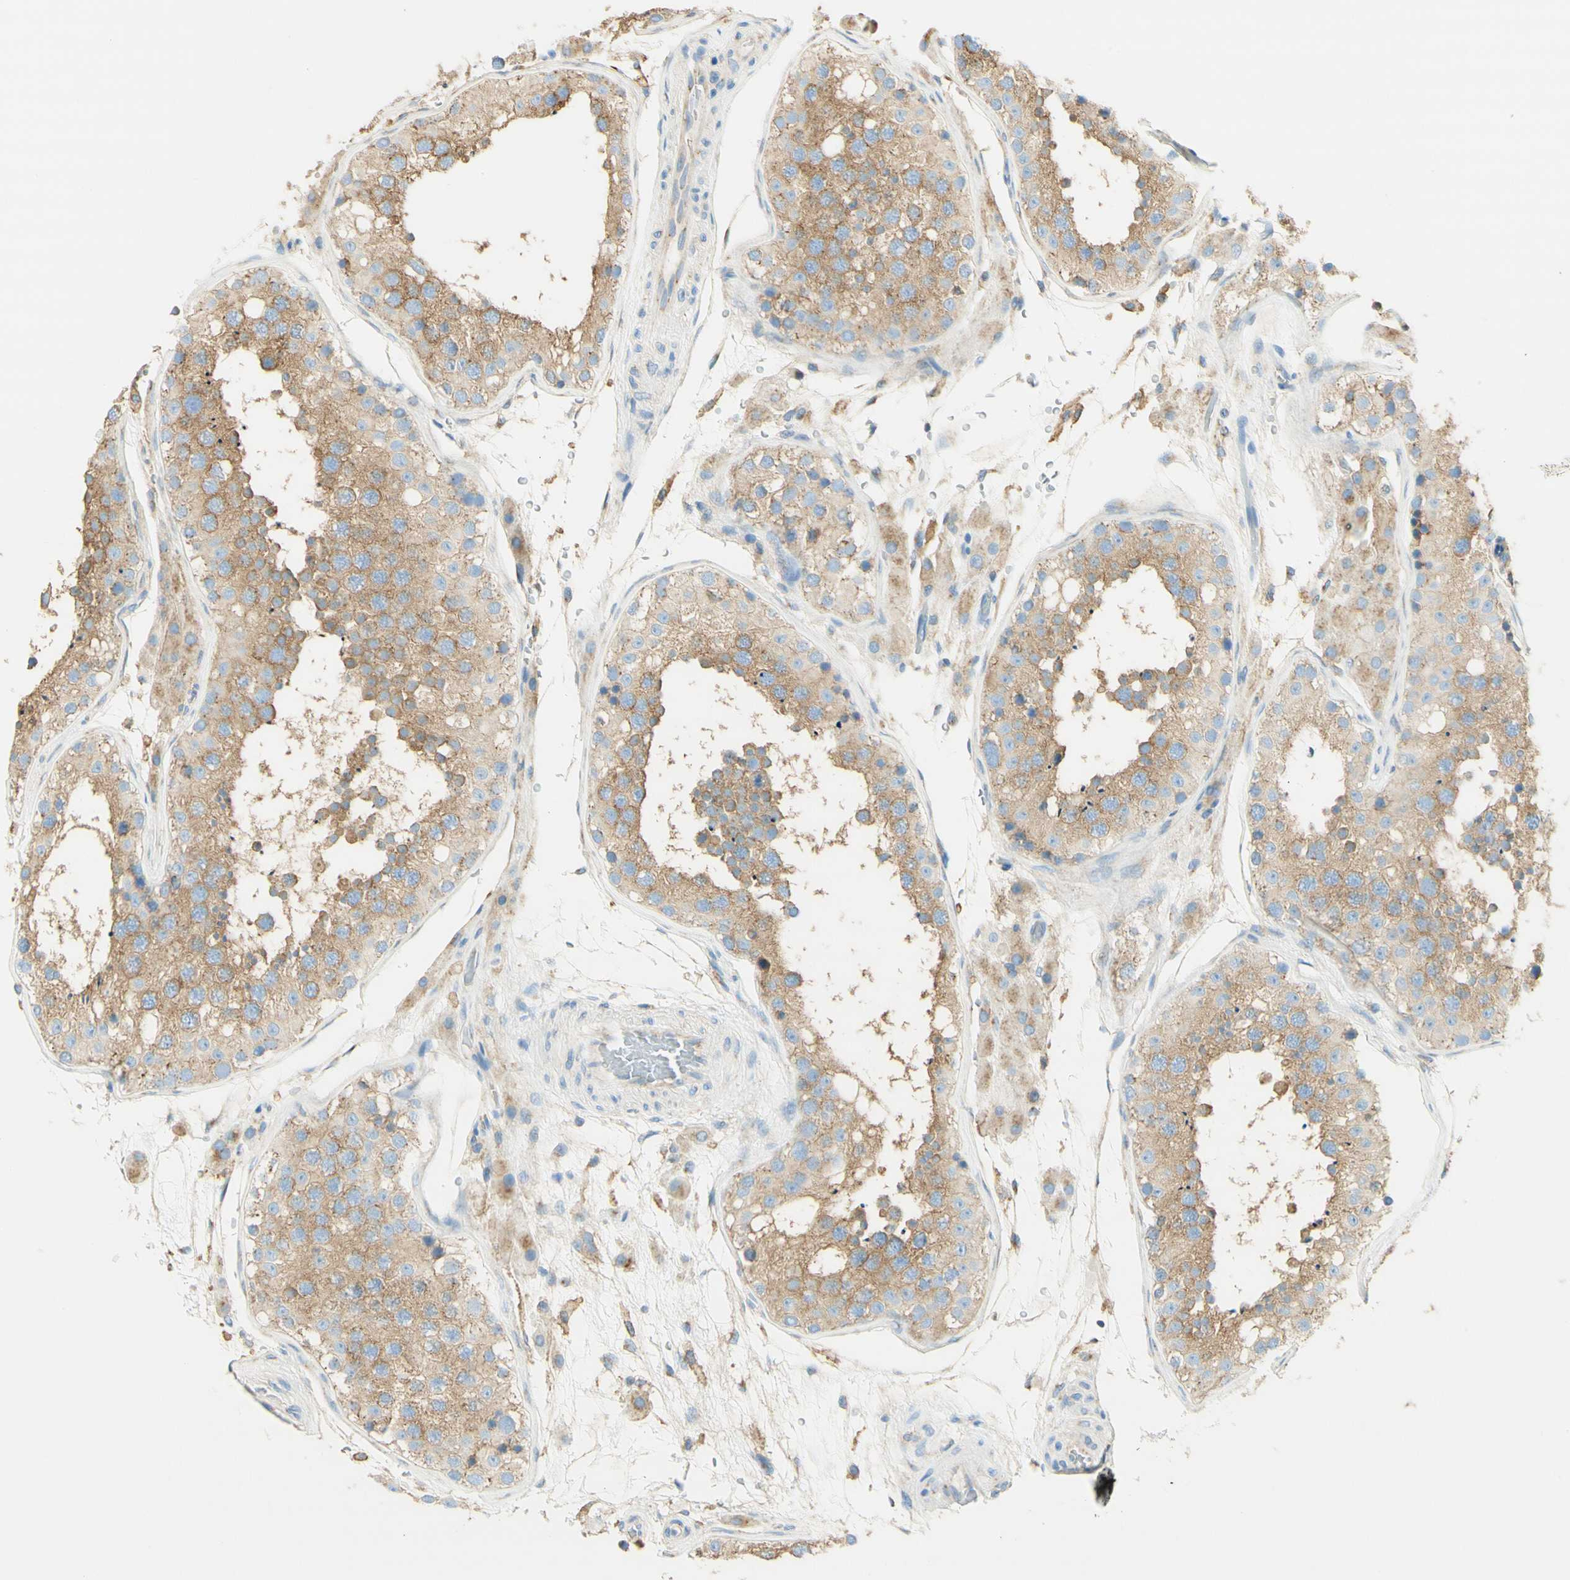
{"staining": {"intensity": "moderate", "quantity": ">75%", "location": "cytoplasmic/membranous"}, "tissue": "testis", "cell_type": "Cells in seminiferous ducts", "image_type": "normal", "snomed": [{"axis": "morphology", "description": "Normal tissue, NOS"}, {"axis": "topography", "description": "Testis"}], "caption": "This image exhibits benign testis stained with IHC to label a protein in brown. The cytoplasmic/membranous of cells in seminiferous ducts show moderate positivity for the protein. Nuclei are counter-stained blue.", "gene": "CLTC", "patient": {"sex": "male", "age": 26}}